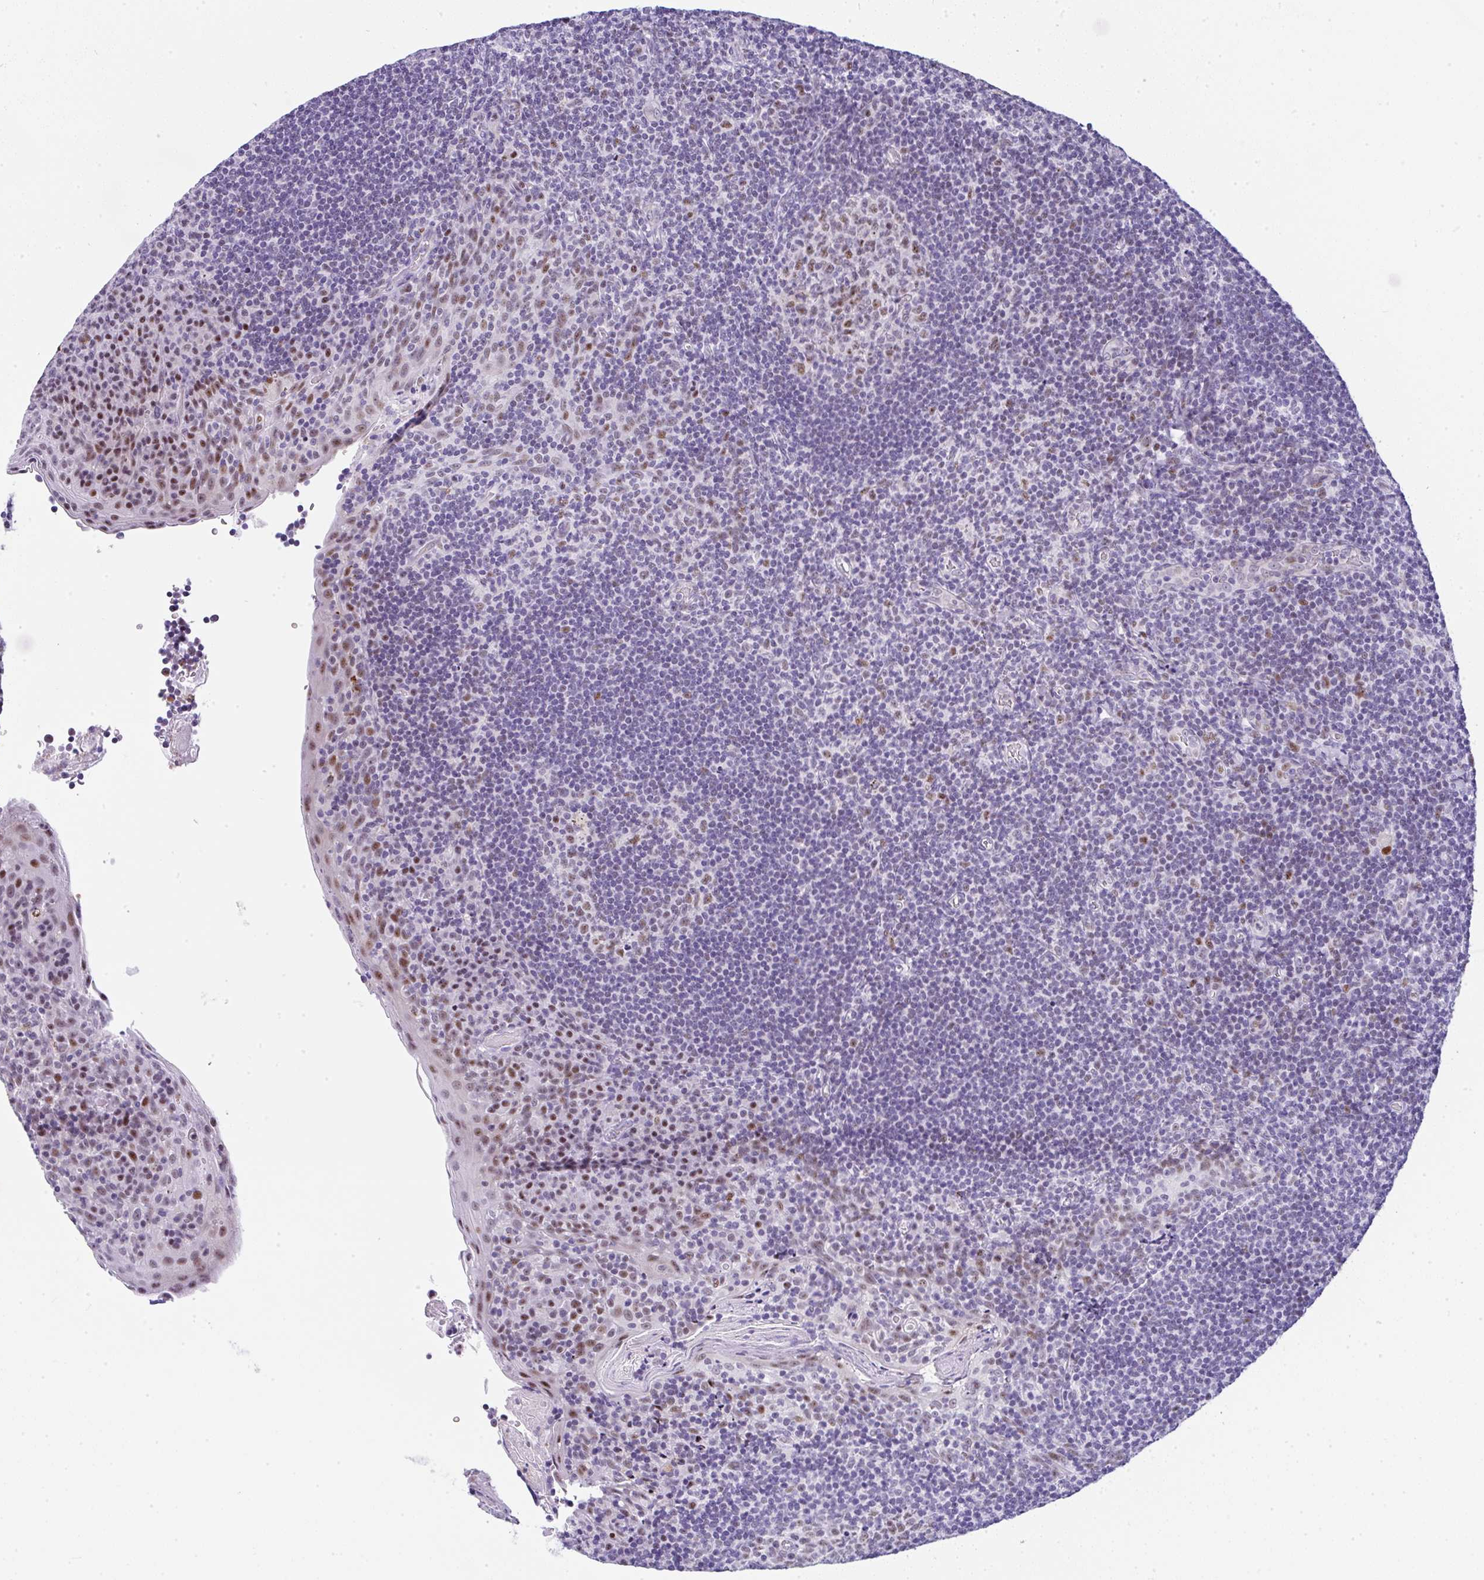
{"staining": {"intensity": "moderate", "quantity": "25%-75%", "location": "nuclear"}, "tissue": "tonsil", "cell_type": "Germinal center cells", "image_type": "normal", "snomed": [{"axis": "morphology", "description": "Normal tissue, NOS"}, {"axis": "topography", "description": "Tonsil"}], "caption": "This micrograph displays immunohistochemistry (IHC) staining of unremarkable human tonsil, with medium moderate nuclear expression in approximately 25%-75% of germinal center cells.", "gene": "NR1D2", "patient": {"sex": "male", "age": 17}}